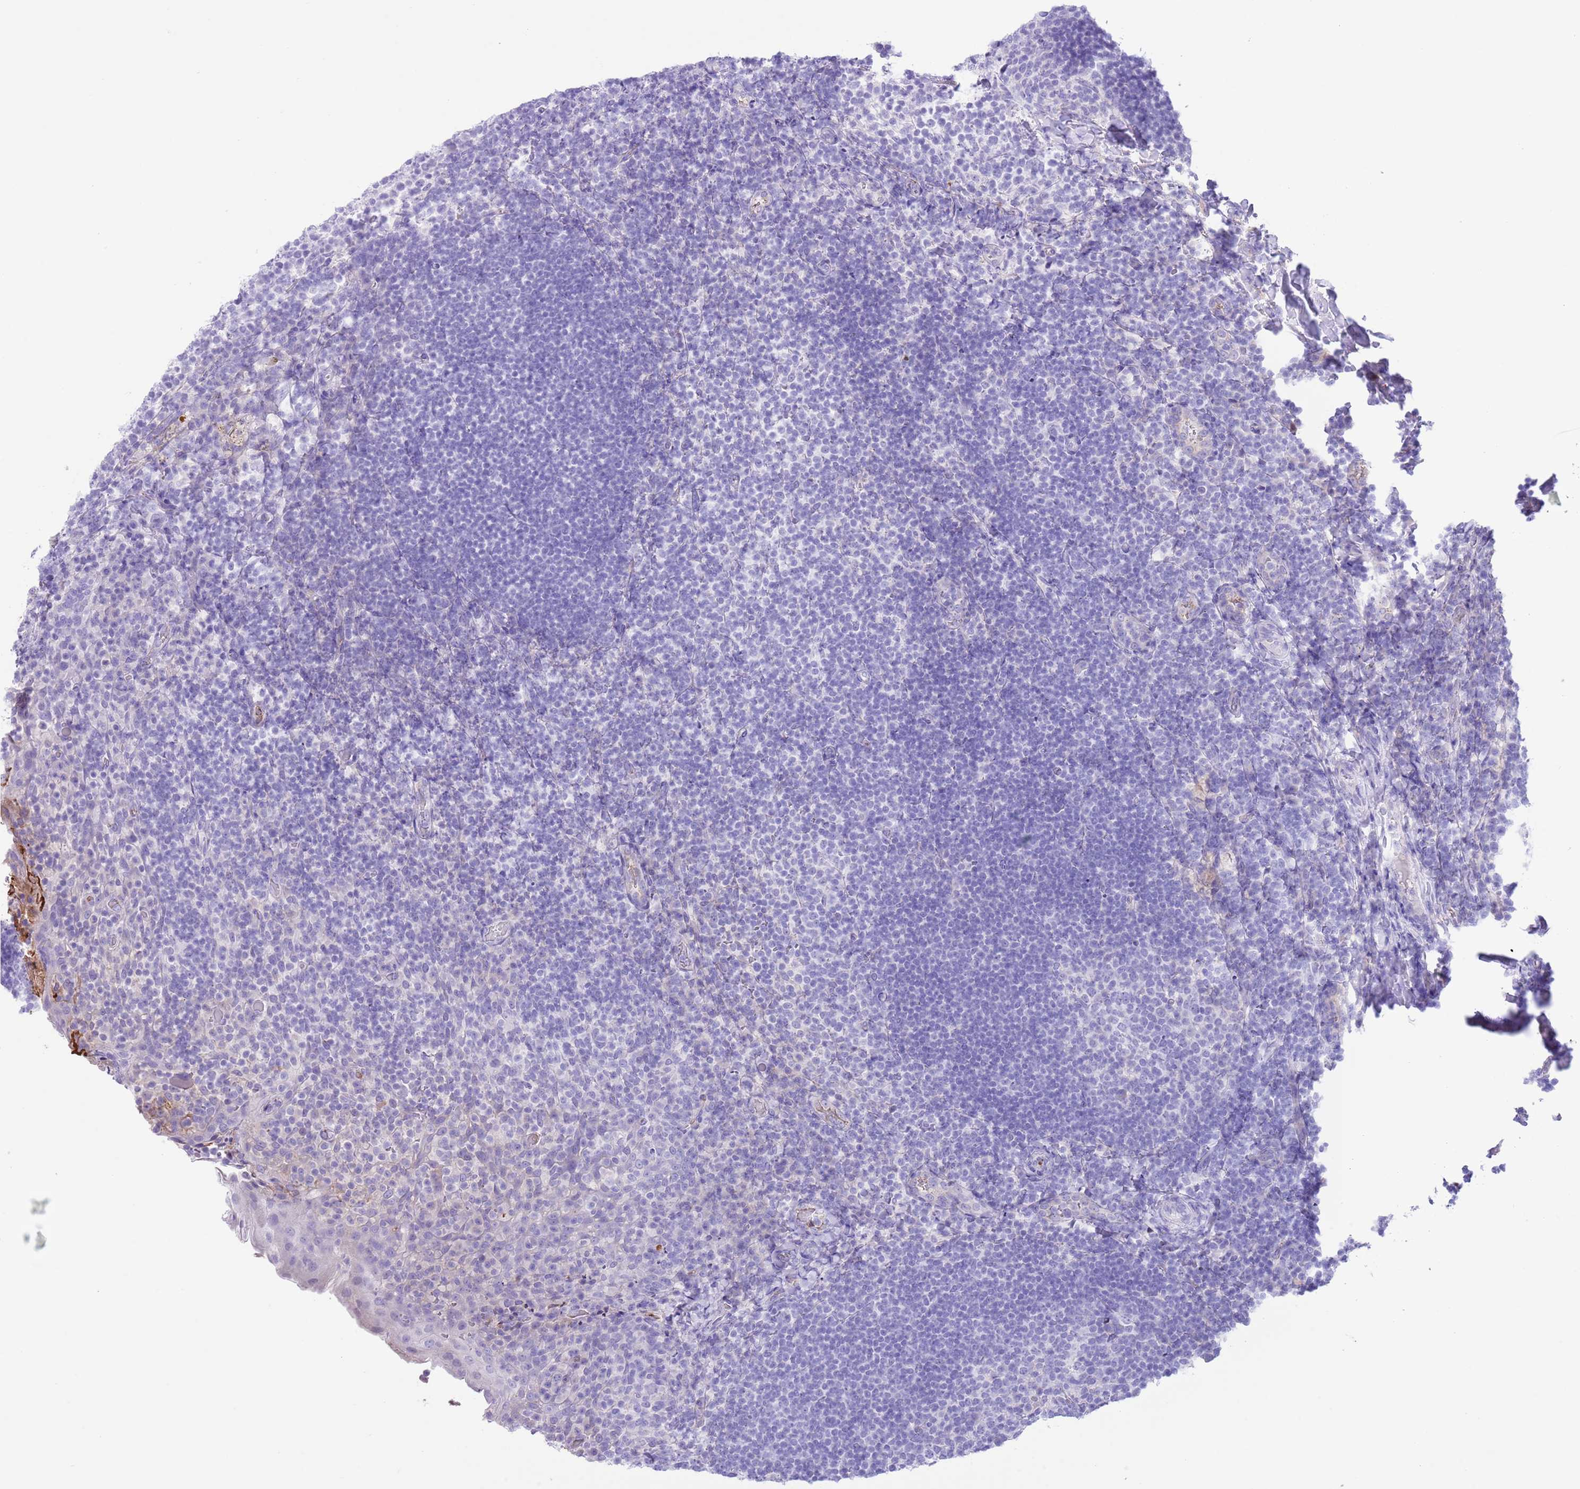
{"staining": {"intensity": "negative", "quantity": "none", "location": "none"}, "tissue": "tonsil", "cell_type": "Germinal center cells", "image_type": "normal", "snomed": [{"axis": "morphology", "description": "Normal tissue, NOS"}, {"axis": "topography", "description": "Tonsil"}], "caption": "DAB (3,3'-diaminobenzidine) immunohistochemical staining of benign human tonsil demonstrates no significant positivity in germinal center cells. Nuclei are stained in blue.", "gene": "IGF1", "patient": {"sex": "female", "age": 10}}